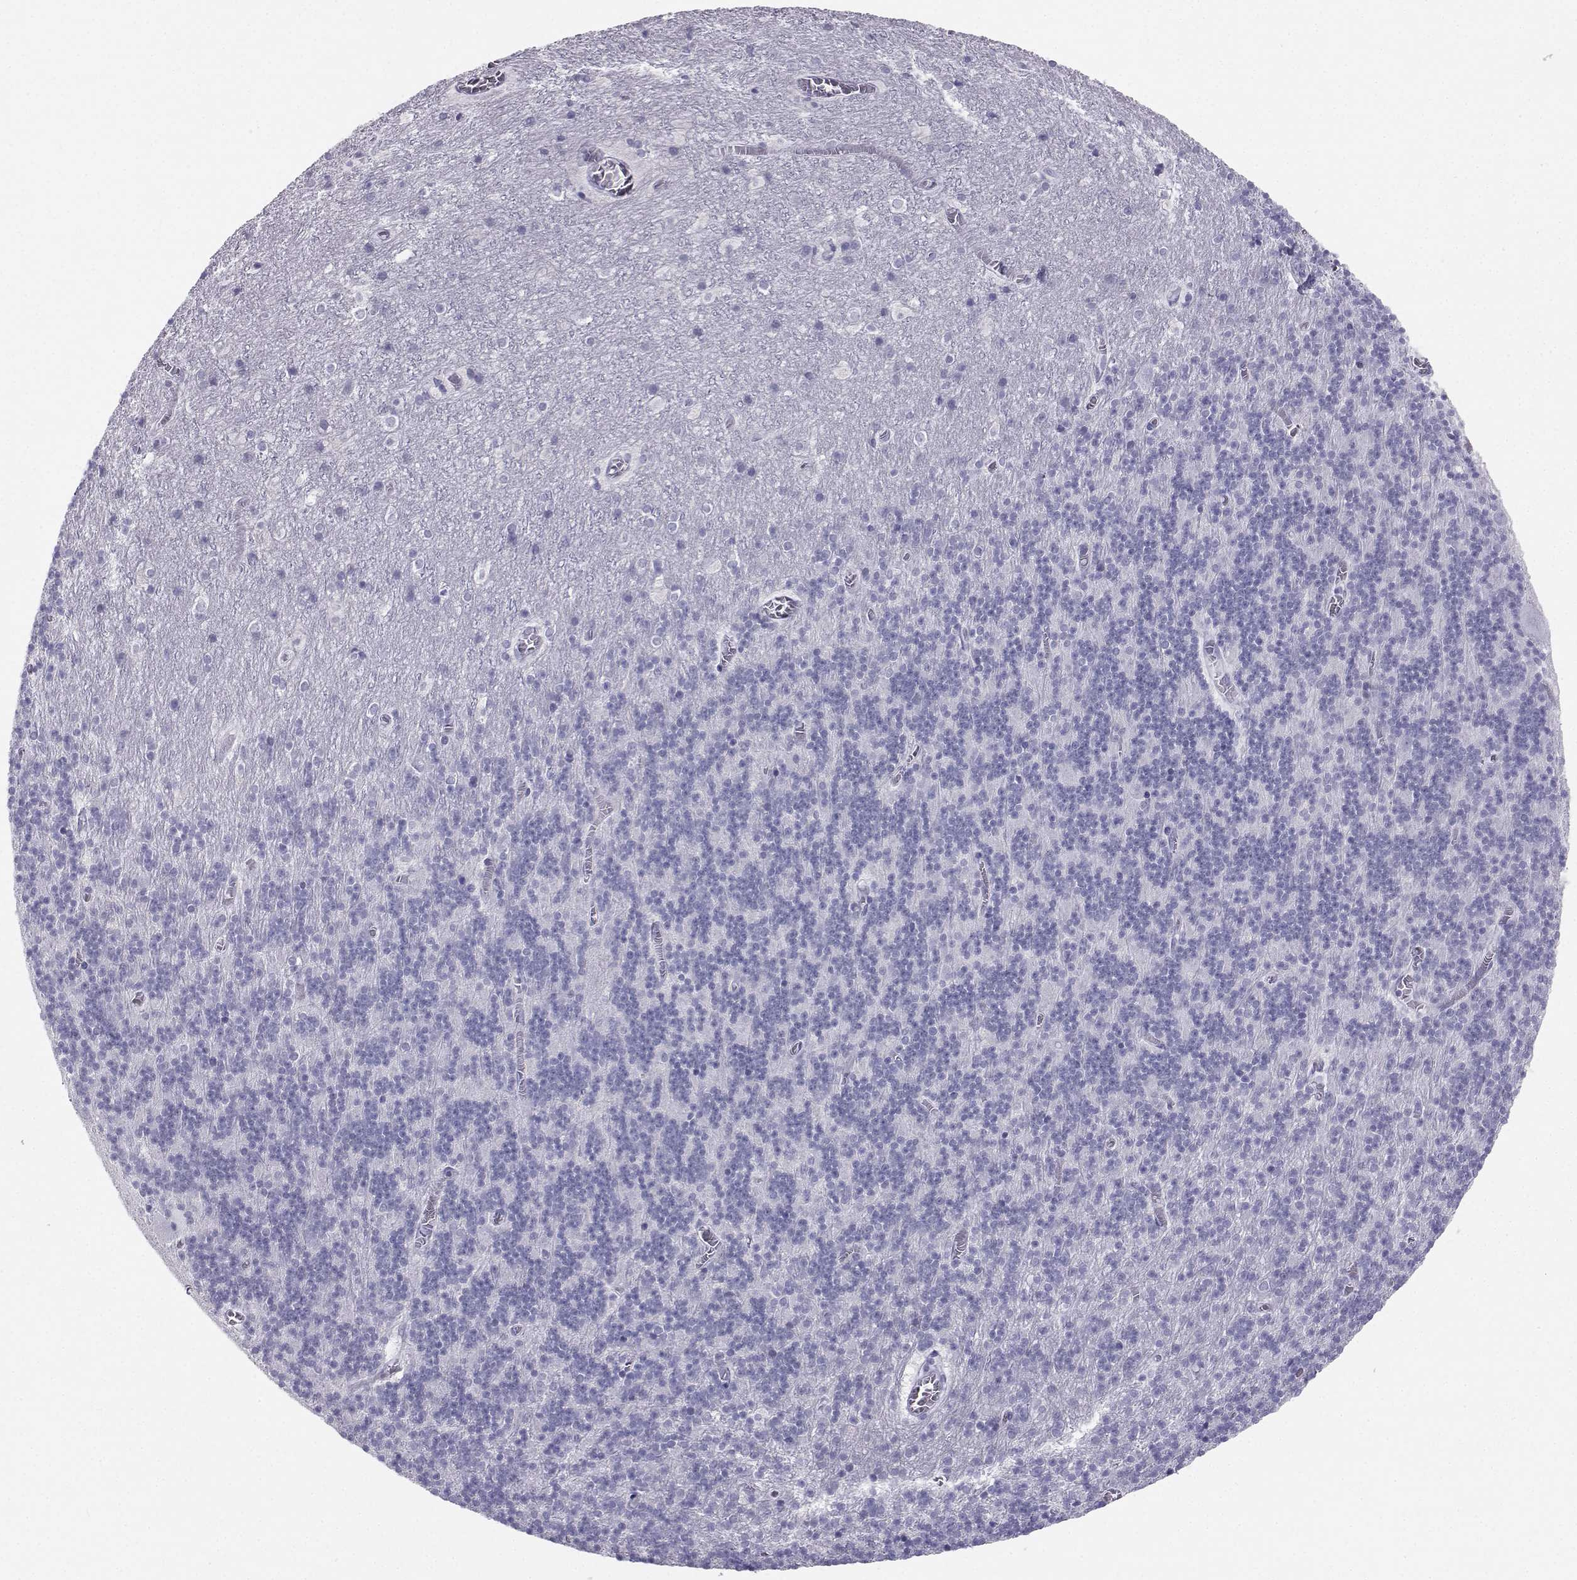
{"staining": {"intensity": "negative", "quantity": "none", "location": "none"}, "tissue": "cerebellum", "cell_type": "Cells in granular layer", "image_type": "normal", "snomed": [{"axis": "morphology", "description": "Normal tissue, NOS"}, {"axis": "topography", "description": "Cerebellum"}], "caption": "Photomicrograph shows no significant protein expression in cells in granular layer of unremarkable cerebellum.", "gene": "SST", "patient": {"sex": "male", "age": 70}}